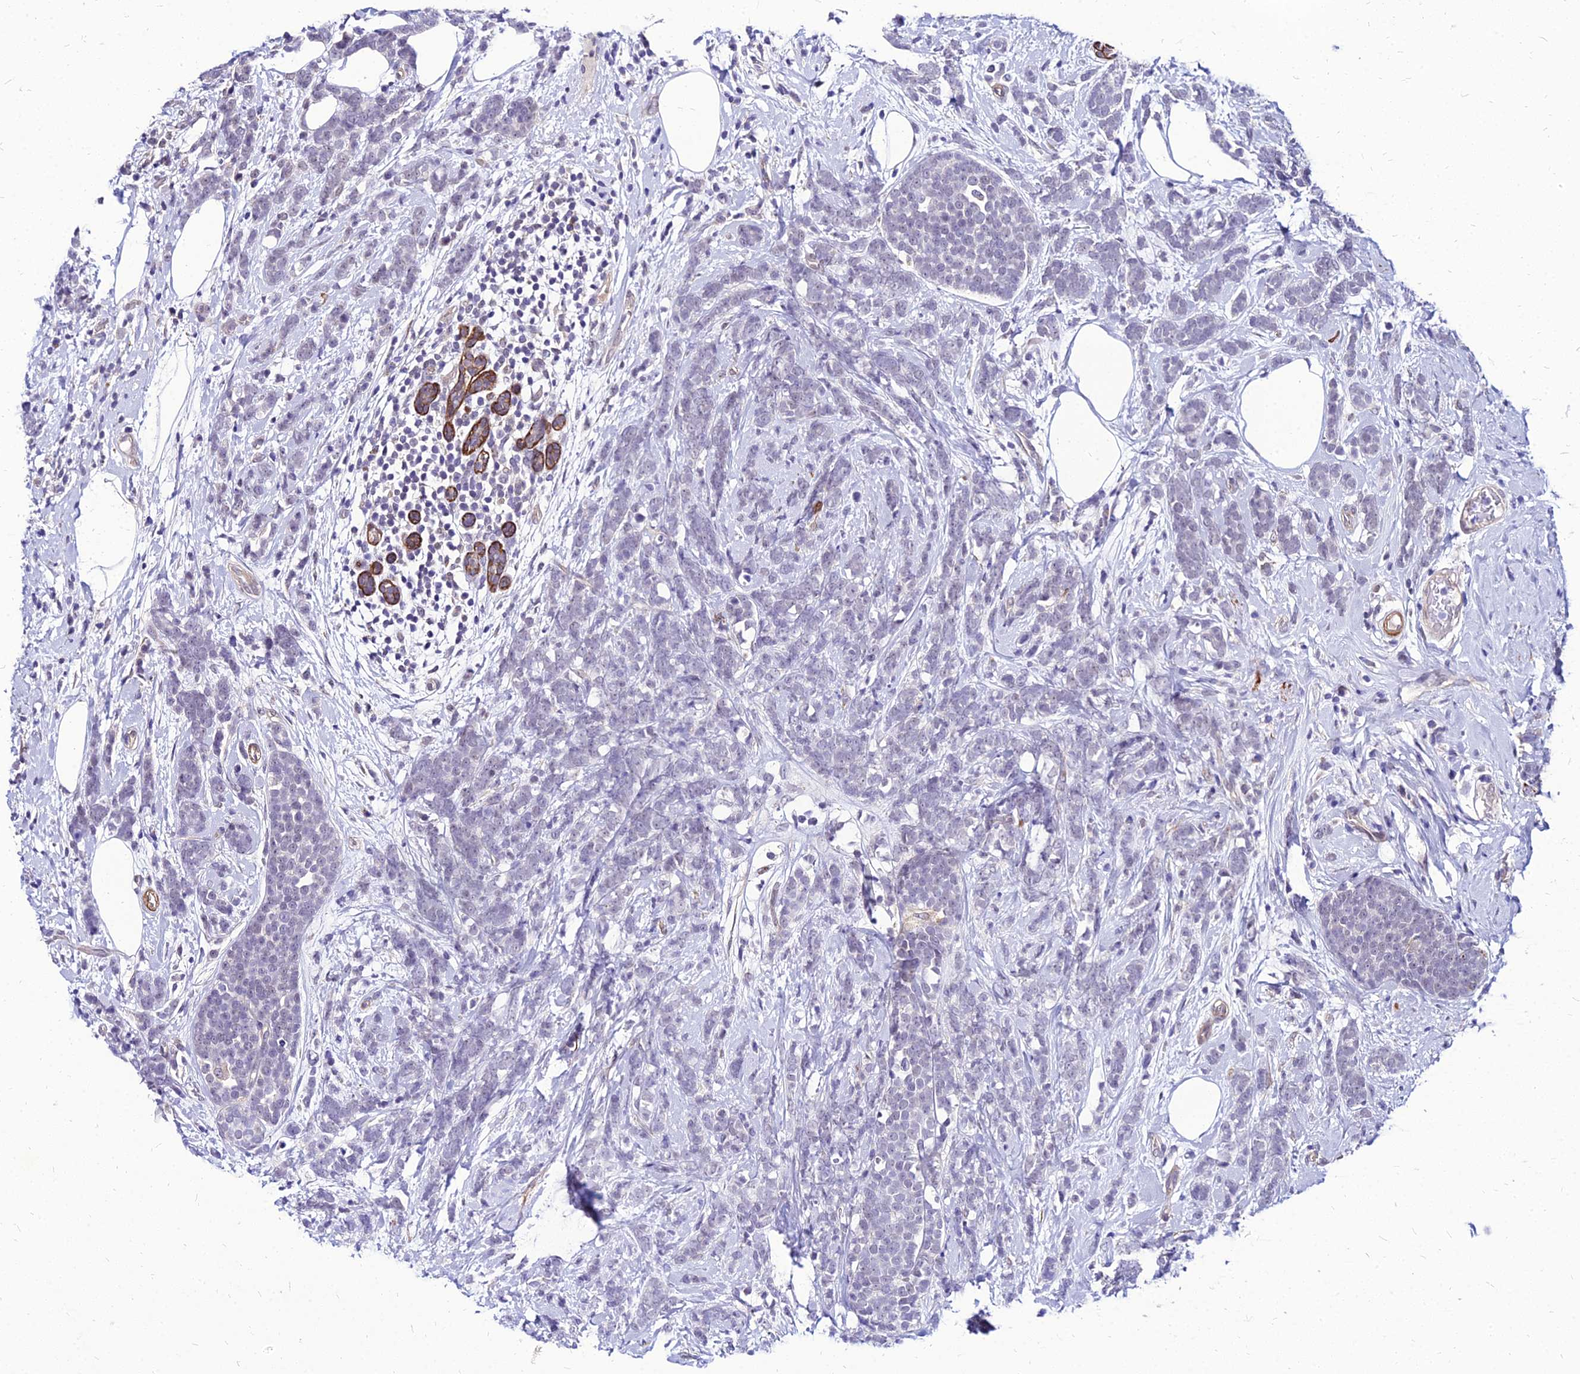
{"staining": {"intensity": "negative", "quantity": "none", "location": "none"}, "tissue": "breast cancer", "cell_type": "Tumor cells", "image_type": "cancer", "snomed": [{"axis": "morphology", "description": "Duct carcinoma"}, {"axis": "topography", "description": "Breast"}], "caption": "This photomicrograph is of intraductal carcinoma (breast) stained with immunohistochemistry (IHC) to label a protein in brown with the nuclei are counter-stained blue. There is no positivity in tumor cells.", "gene": "YEATS2", "patient": {"sex": "female", "age": 75}}